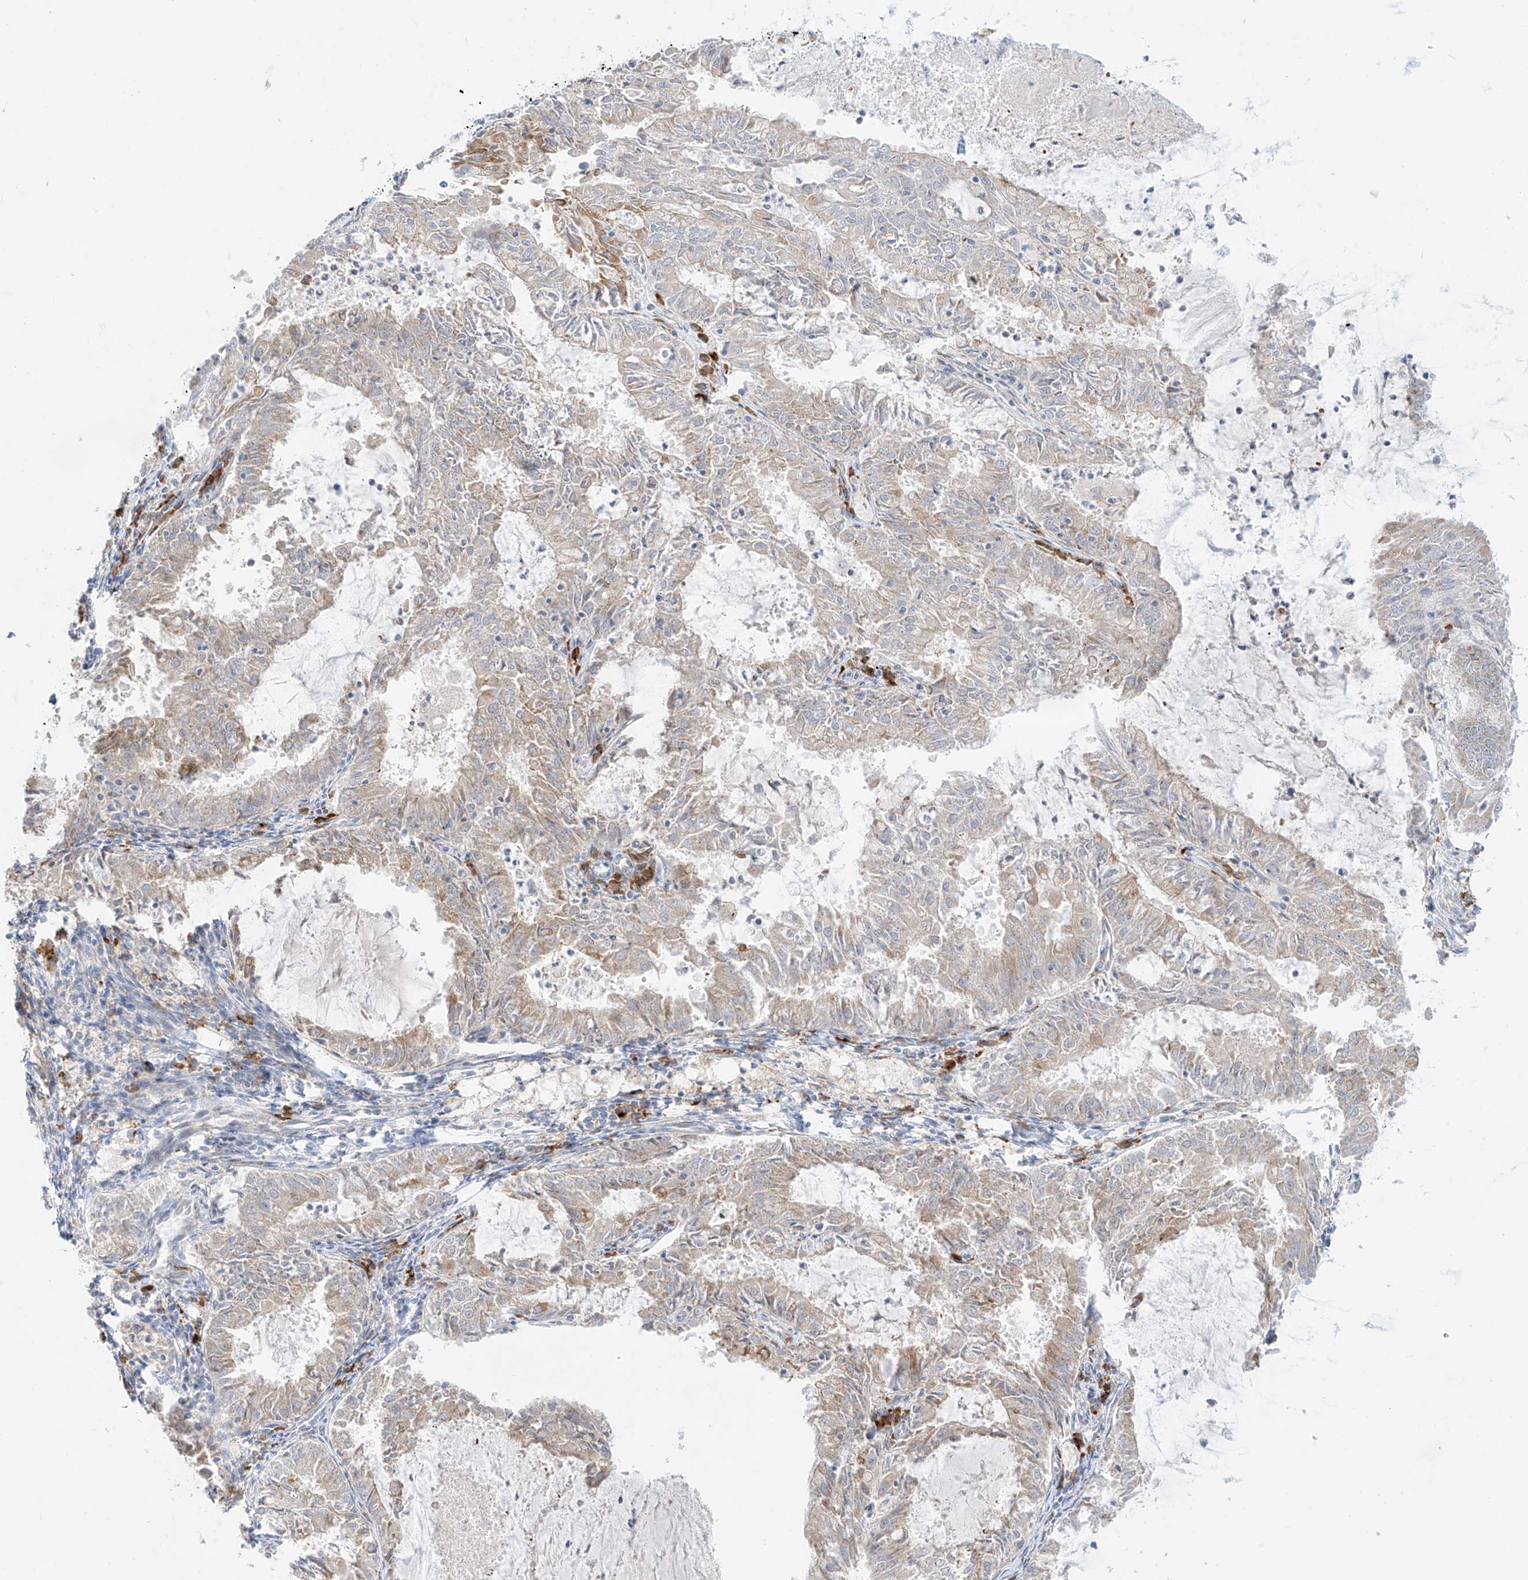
{"staining": {"intensity": "weak", "quantity": "<25%", "location": "cytoplasmic/membranous"}, "tissue": "endometrial cancer", "cell_type": "Tumor cells", "image_type": "cancer", "snomed": [{"axis": "morphology", "description": "Adenocarcinoma, NOS"}, {"axis": "topography", "description": "Endometrium"}], "caption": "Immunohistochemistry micrograph of neoplastic tissue: endometrial adenocarcinoma stained with DAB displays no significant protein positivity in tumor cells.", "gene": "SYTL3", "patient": {"sex": "female", "age": 57}}